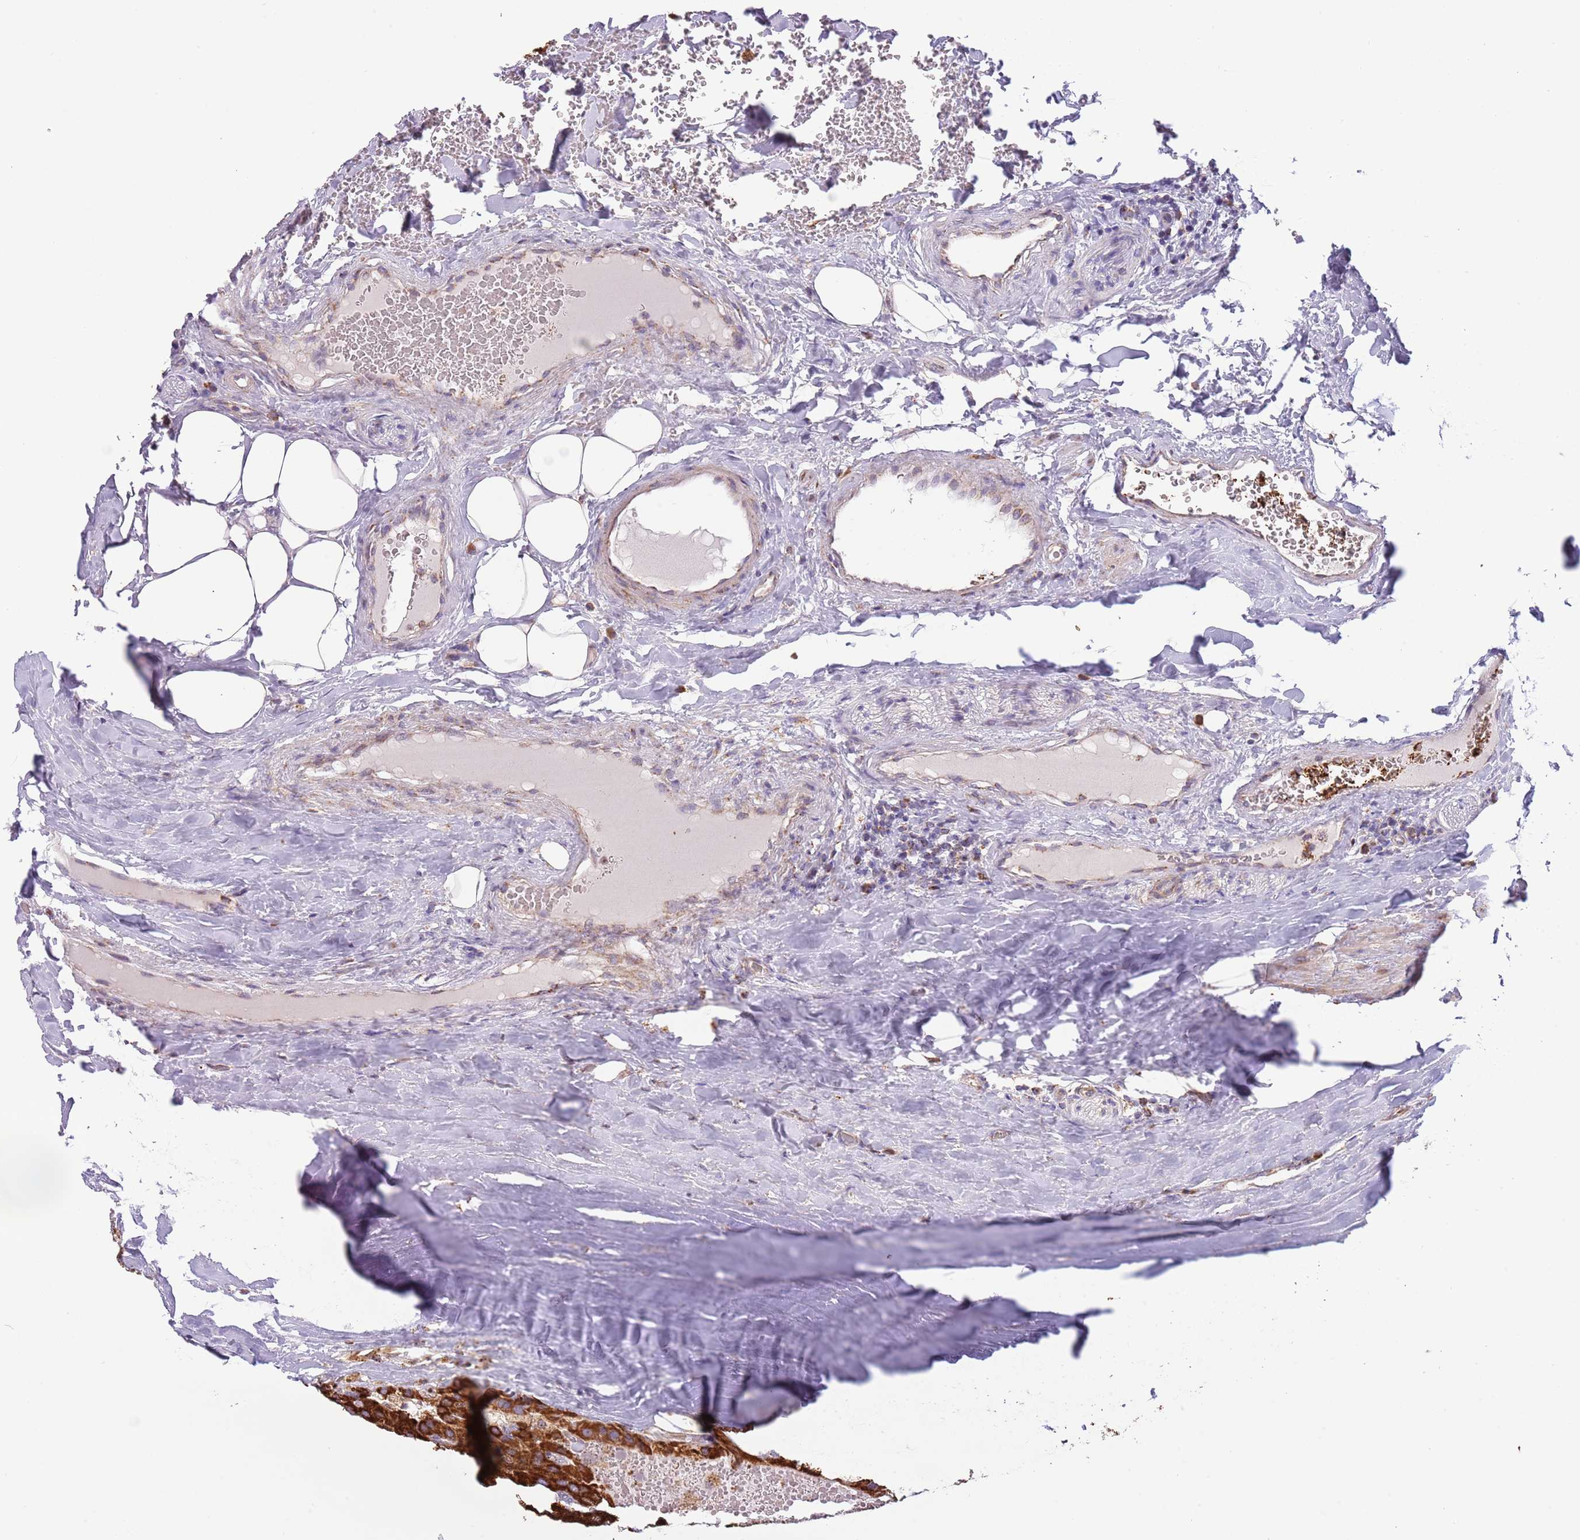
{"staining": {"intensity": "strong", "quantity": ">75%", "location": "cytoplasmic/membranous"}, "tissue": "parathyroid gland", "cell_type": "Glandular cells", "image_type": "normal", "snomed": [{"axis": "morphology", "description": "Normal tissue, NOS"}, {"axis": "morphology", "description": "Adenoma, NOS"}, {"axis": "topography", "description": "Parathyroid gland"}], "caption": "A brown stain labels strong cytoplasmic/membranous positivity of a protein in glandular cells of unremarkable parathyroid gland. The staining was performed using DAB to visualize the protein expression in brown, while the nuclei were stained in blue with hematoxylin (Magnification: 20x).", "gene": "LHX6", "patient": {"sex": "female", "age": 86}}